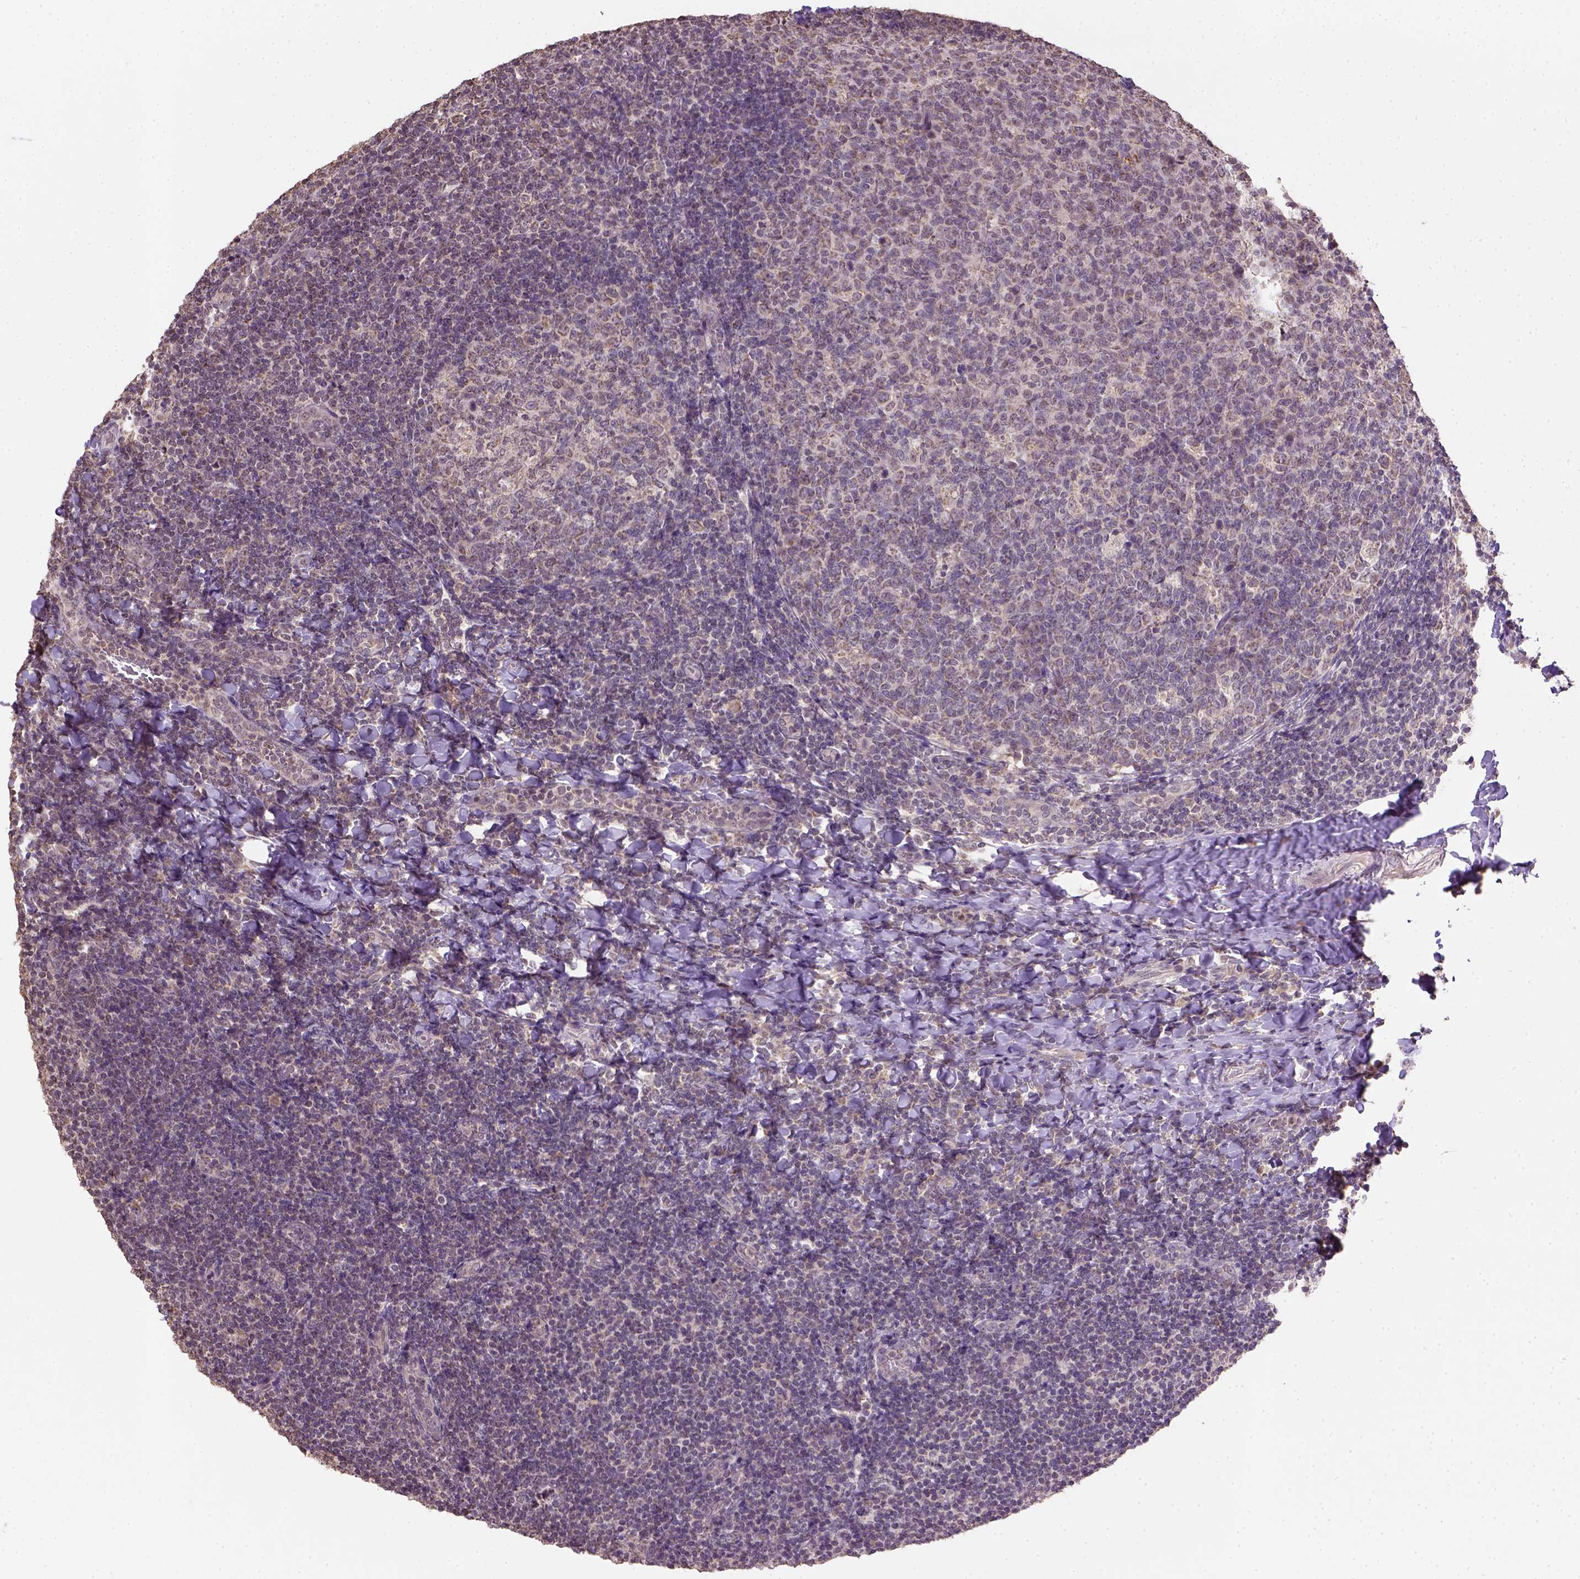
{"staining": {"intensity": "weak", "quantity": "25%-75%", "location": "cytoplasmic/membranous"}, "tissue": "tonsil", "cell_type": "Germinal center cells", "image_type": "normal", "snomed": [{"axis": "morphology", "description": "Normal tissue, NOS"}, {"axis": "topography", "description": "Tonsil"}], "caption": "Protein expression analysis of normal tonsil exhibits weak cytoplasmic/membranous staining in about 25%-75% of germinal center cells. (Stains: DAB in brown, nuclei in blue, Microscopy: brightfield microscopy at high magnification).", "gene": "NUDT10", "patient": {"sex": "male", "age": 17}}